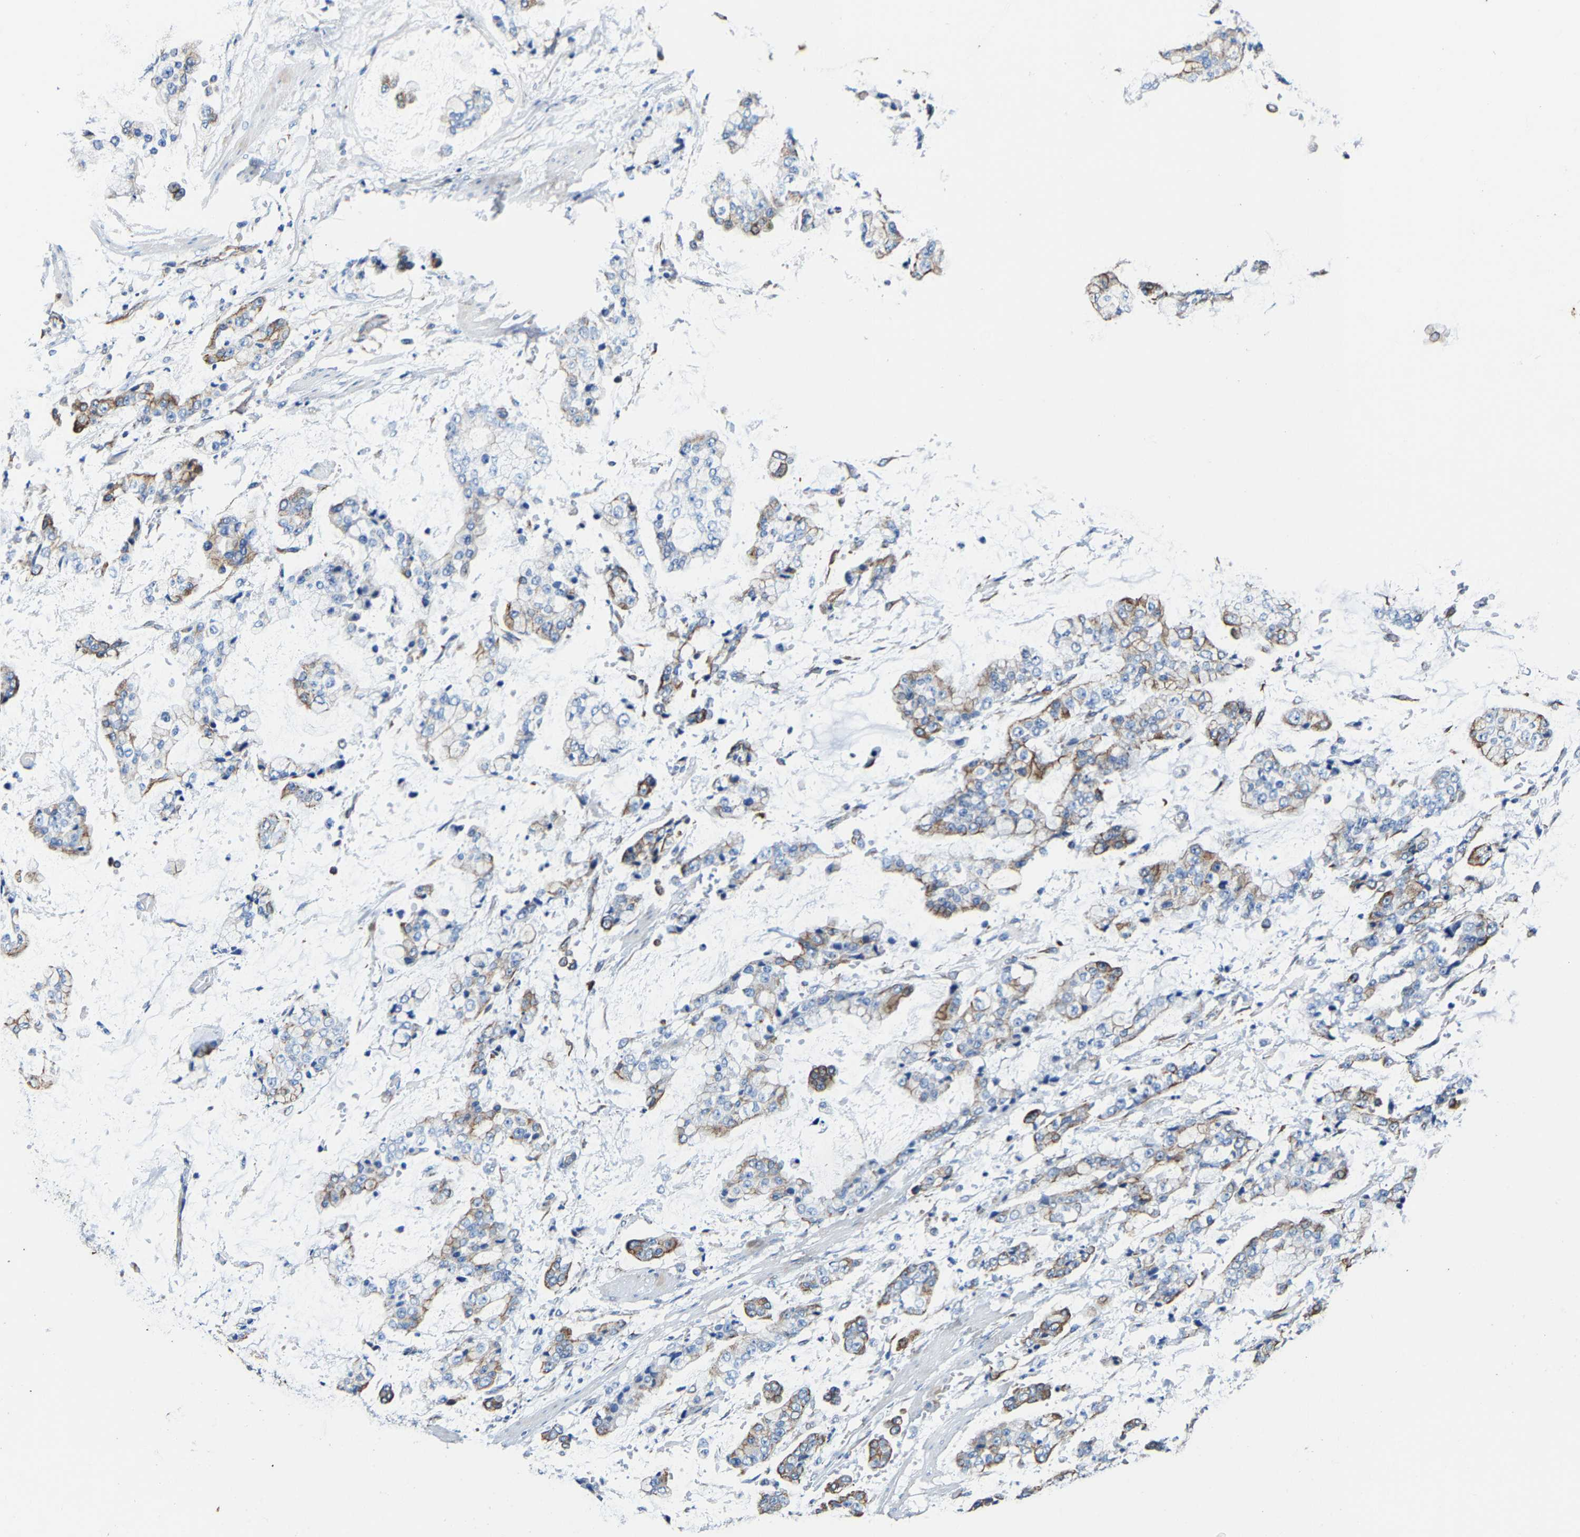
{"staining": {"intensity": "moderate", "quantity": "25%-75%", "location": "cytoplasmic/membranous"}, "tissue": "stomach cancer", "cell_type": "Tumor cells", "image_type": "cancer", "snomed": [{"axis": "morphology", "description": "Normal tissue, NOS"}, {"axis": "morphology", "description": "Adenocarcinoma, NOS"}, {"axis": "topography", "description": "Stomach, upper"}, {"axis": "topography", "description": "Stomach"}], "caption": "Moderate cytoplasmic/membranous protein staining is present in approximately 25%-75% of tumor cells in stomach cancer (adenocarcinoma).", "gene": "MMEL1", "patient": {"sex": "male", "age": 76}}